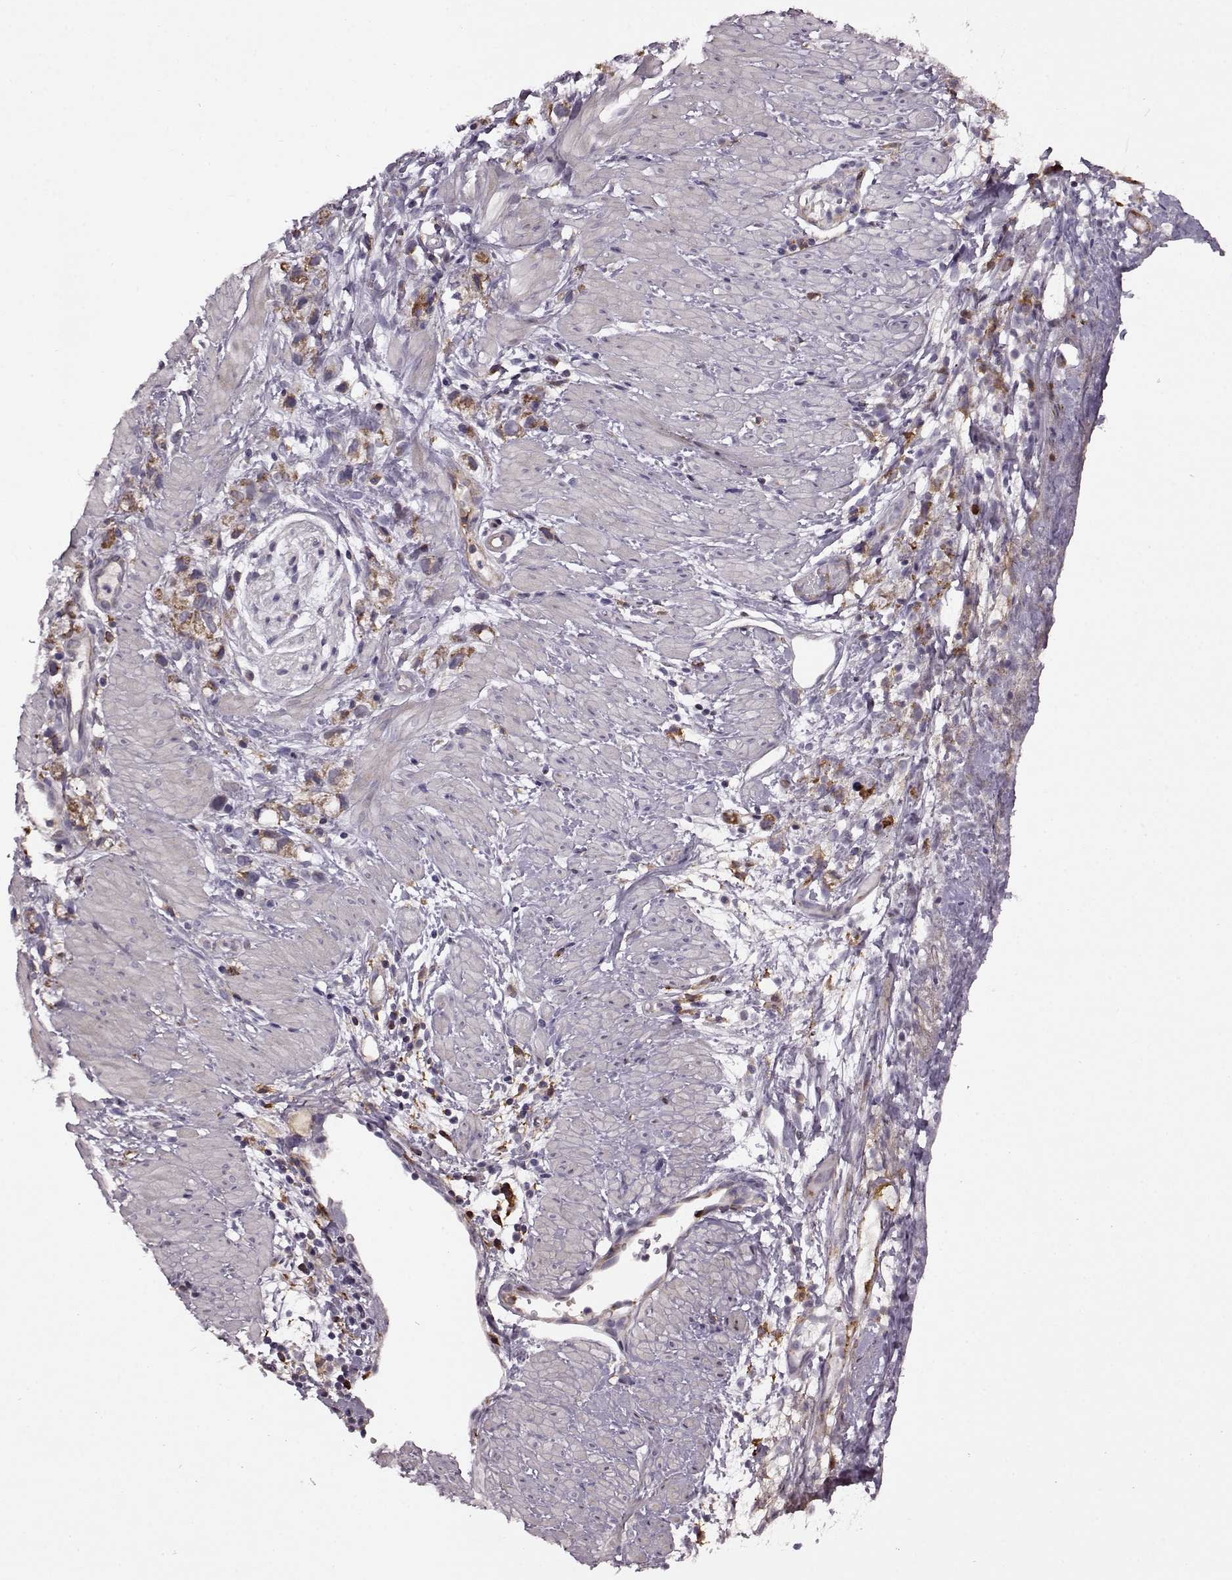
{"staining": {"intensity": "moderate", "quantity": ">75%", "location": "cytoplasmic/membranous"}, "tissue": "stomach cancer", "cell_type": "Tumor cells", "image_type": "cancer", "snomed": [{"axis": "morphology", "description": "Adenocarcinoma, NOS"}, {"axis": "topography", "description": "Stomach"}], "caption": "A brown stain shows moderate cytoplasmic/membranous staining of a protein in human adenocarcinoma (stomach) tumor cells.", "gene": "MTSS1", "patient": {"sex": "female", "age": 59}}